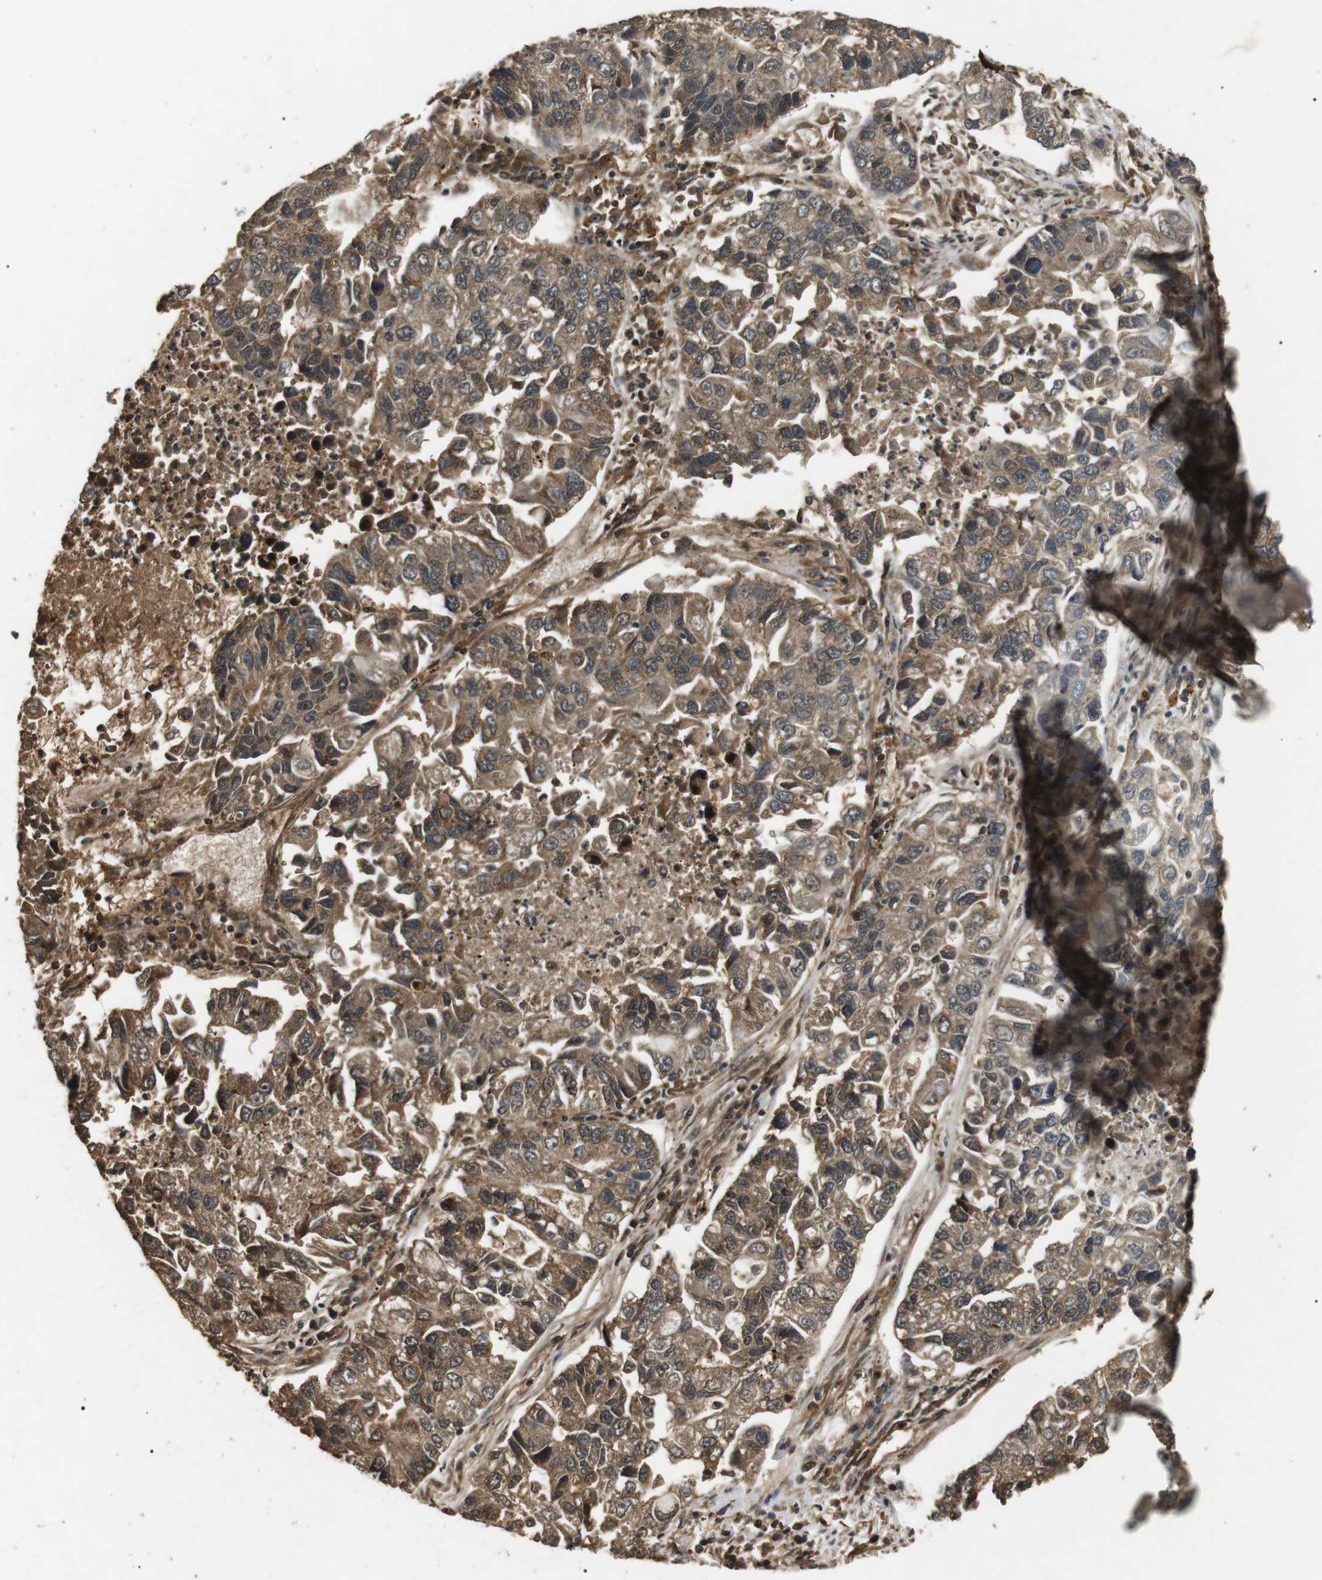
{"staining": {"intensity": "moderate", "quantity": ">75%", "location": "cytoplasmic/membranous"}, "tissue": "lung cancer", "cell_type": "Tumor cells", "image_type": "cancer", "snomed": [{"axis": "morphology", "description": "Adenocarcinoma, NOS"}, {"axis": "topography", "description": "Lung"}], "caption": "Protein expression analysis of human lung adenocarcinoma reveals moderate cytoplasmic/membranous staining in approximately >75% of tumor cells. (Brightfield microscopy of DAB IHC at high magnification).", "gene": "TBC1D15", "patient": {"sex": "female", "age": 51}}